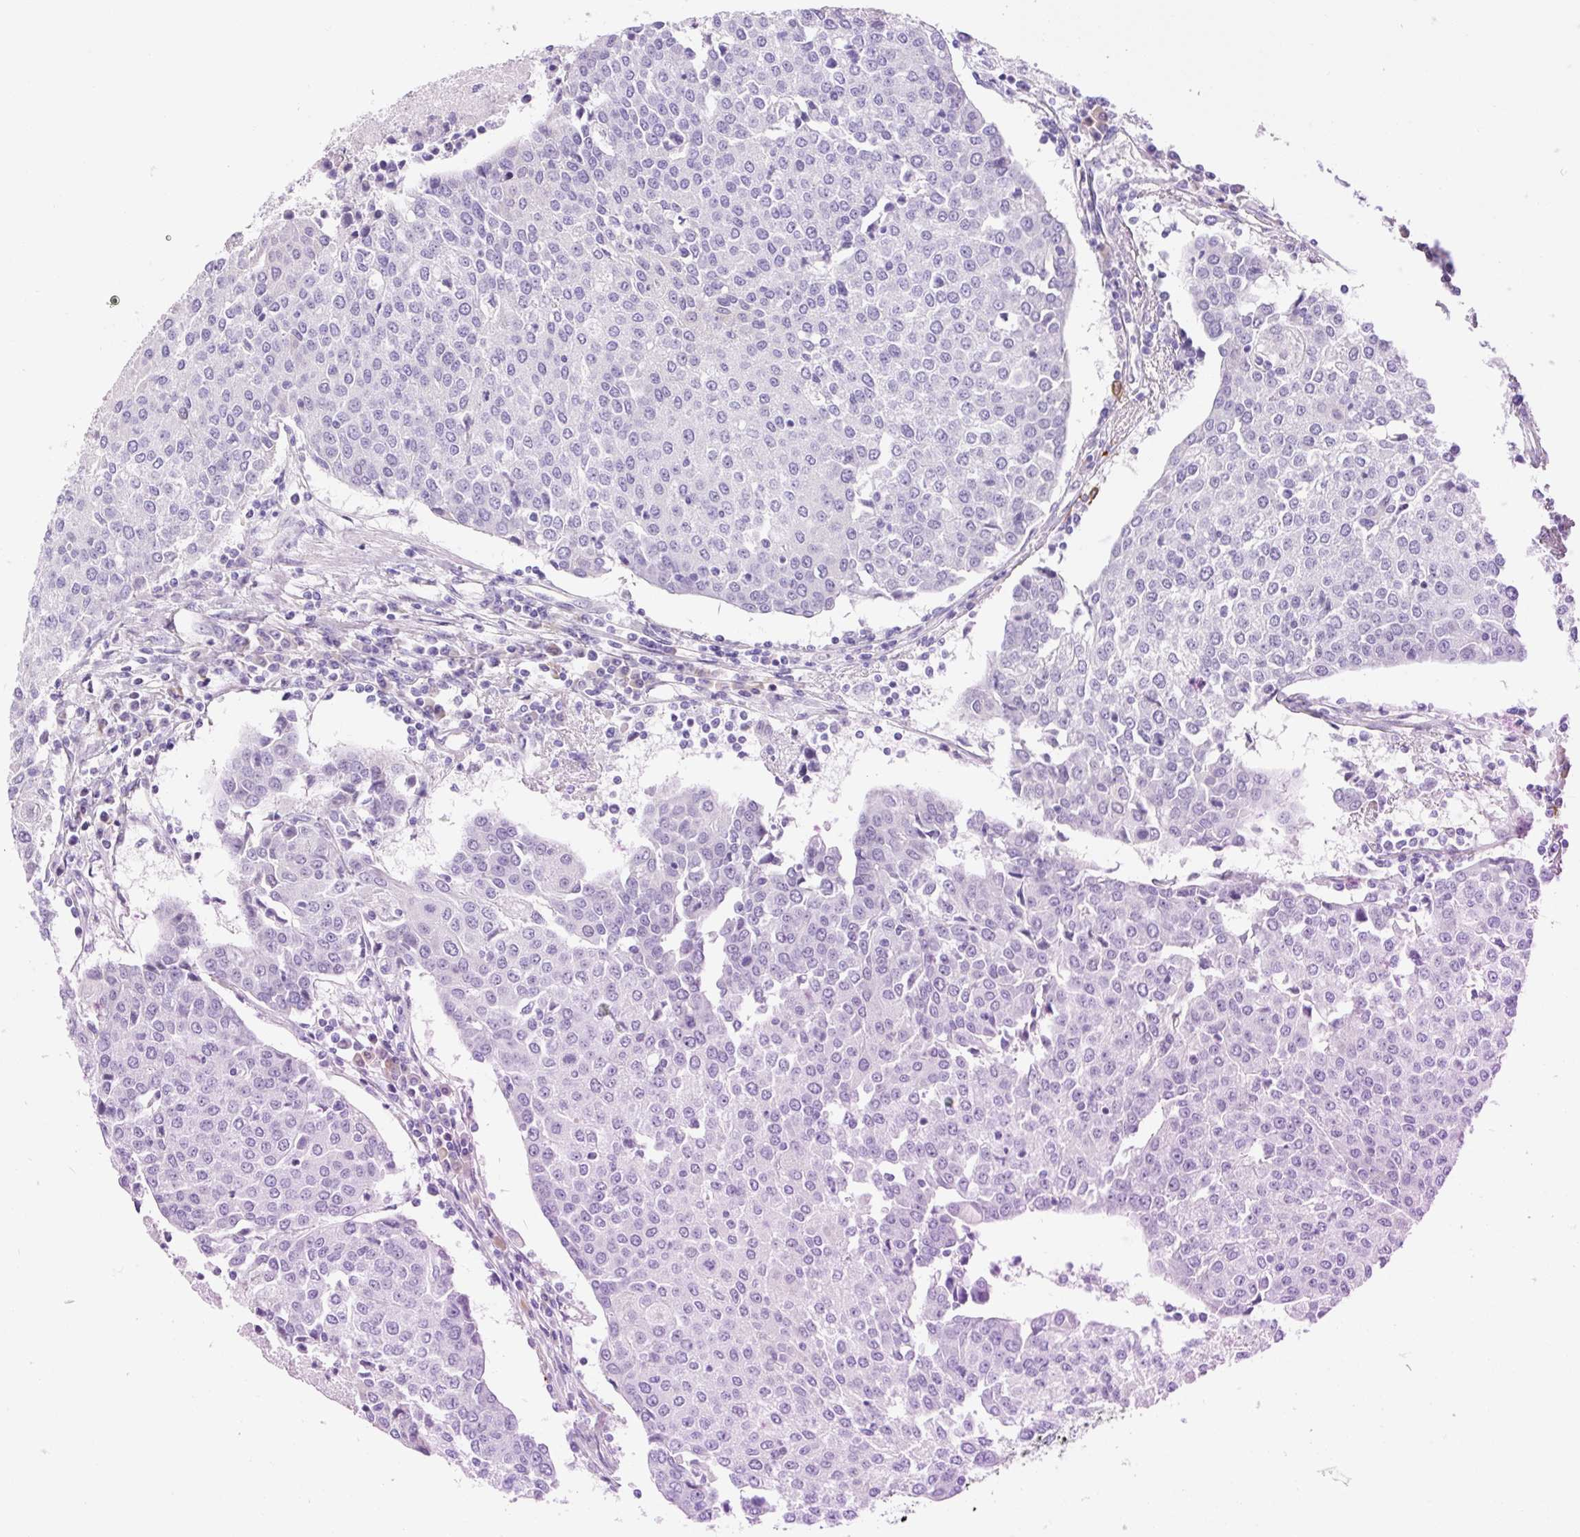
{"staining": {"intensity": "negative", "quantity": "none", "location": "none"}, "tissue": "urothelial cancer", "cell_type": "Tumor cells", "image_type": "cancer", "snomed": [{"axis": "morphology", "description": "Urothelial carcinoma, High grade"}, {"axis": "topography", "description": "Urinary bladder"}], "caption": "DAB (3,3'-diaminobenzidine) immunohistochemical staining of human high-grade urothelial carcinoma exhibits no significant expression in tumor cells.", "gene": "ASB4", "patient": {"sex": "female", "age": 85}}